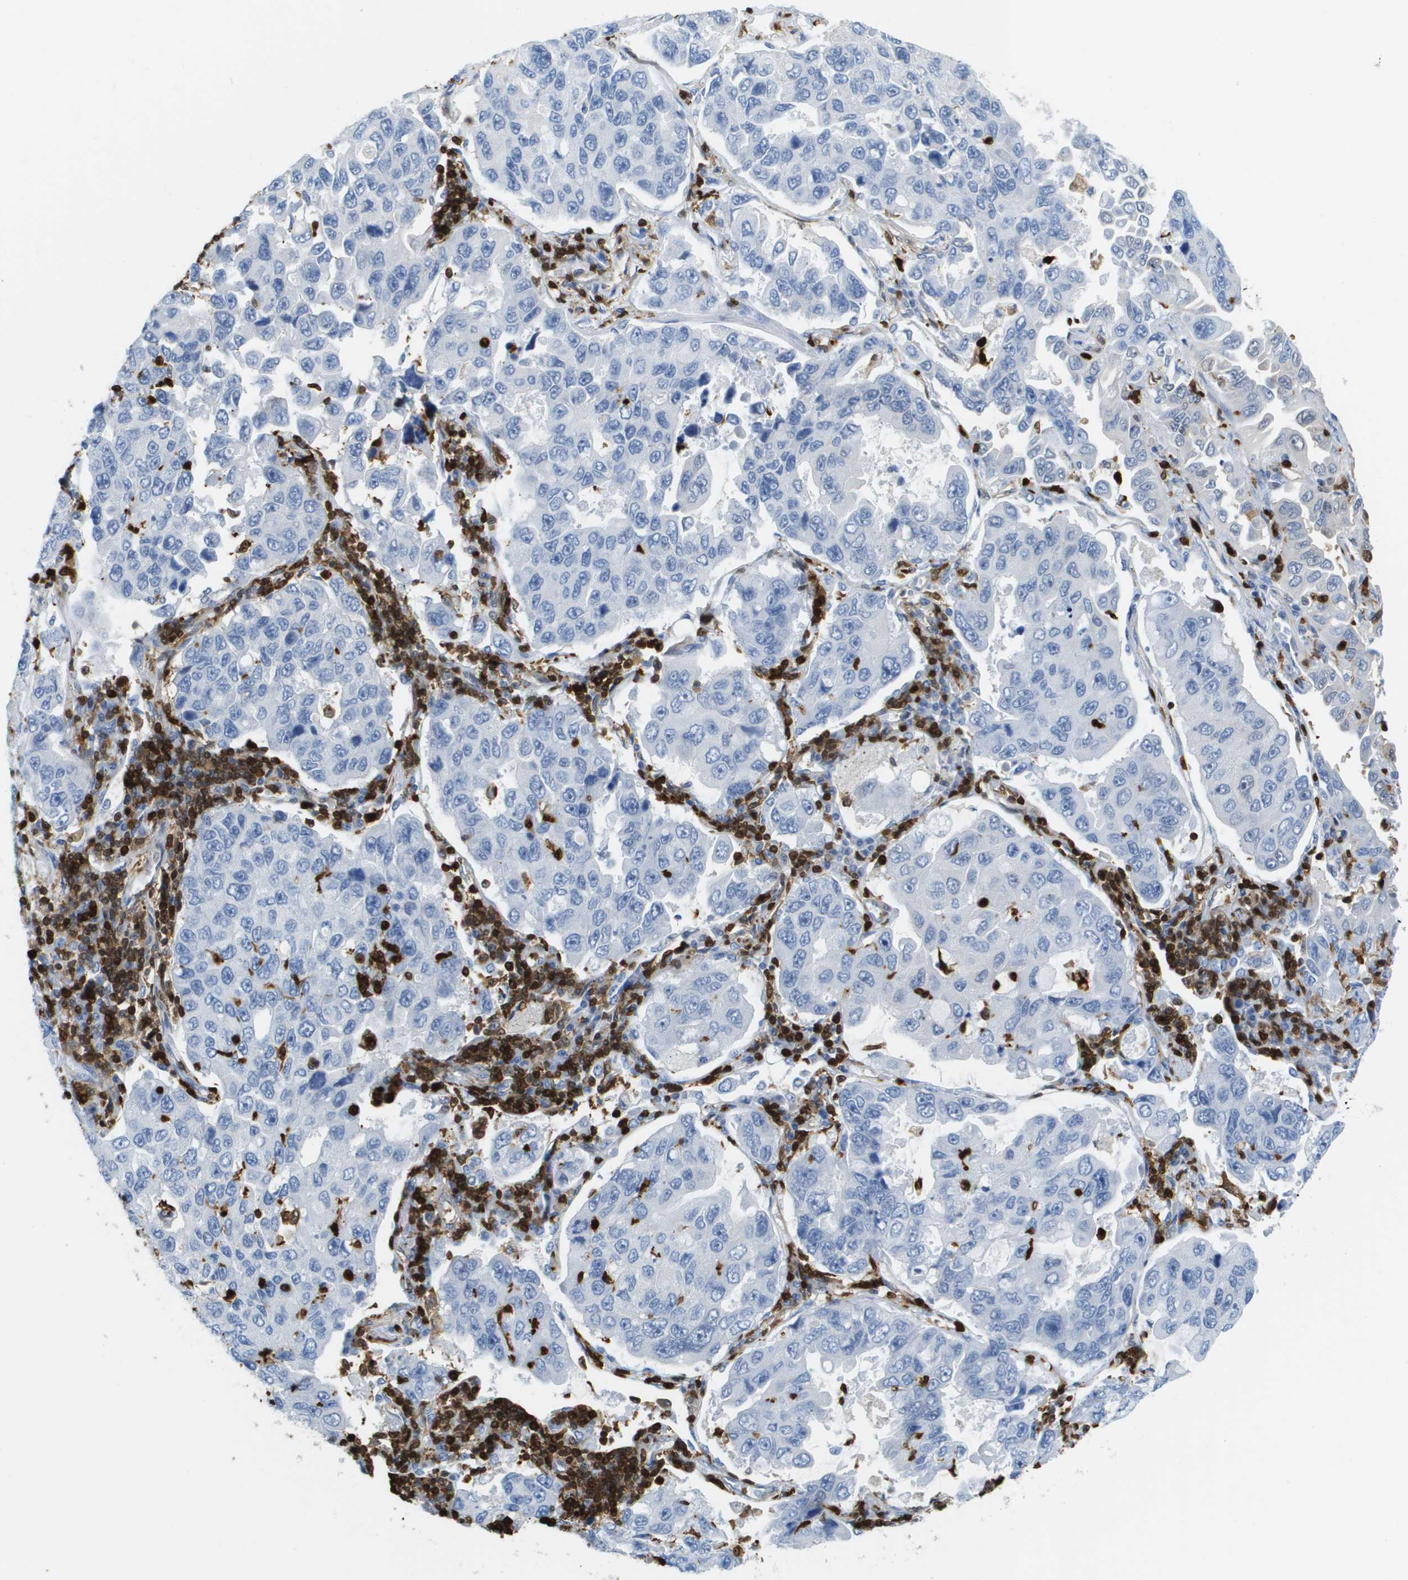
{"staining": {"intensity": "negative", "quantity": "none", "location": "none"}, "tissue": "lung cancer", "cell_type": "Tumor cells", "image_type": "cancer", "snomed": [{"axis": "morphology", "description": "Adenocarcinoma, NOS"}, {"axis": "topography", "description": "Lung"}], "caption": "The histopathology image reveals no significant expression in tumor cells of lung adenocarcinoma. The staining is performed using DAB (3,3'-diaminobenzidine) brown chromogen with nuclei counter-stained in using hematoxylin.", "gene": "DOCK5", "patient": {"sex": "male", "age": 64}}